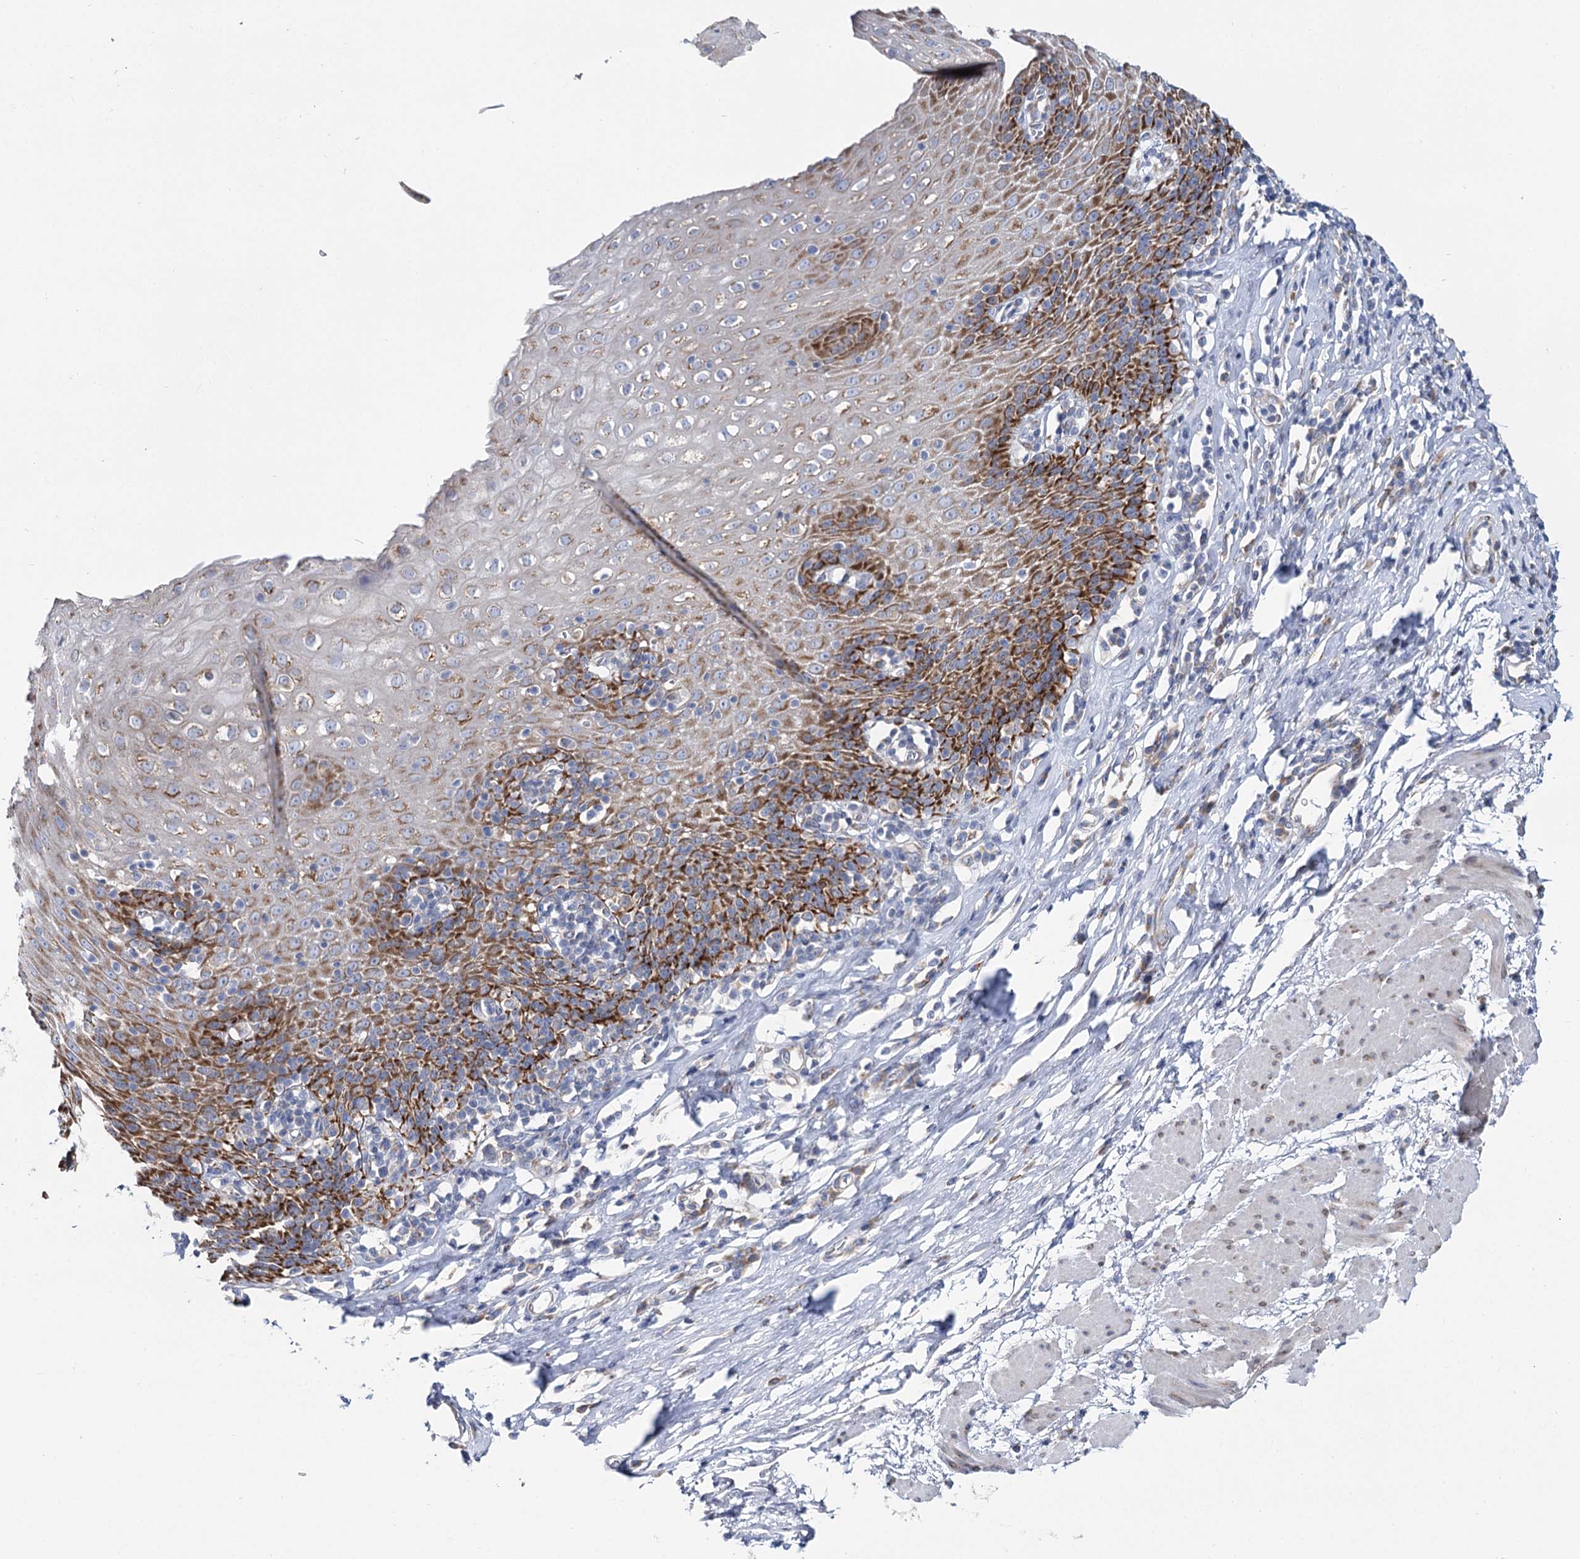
{"staining": {"intensity": "strong", "quantity": ">75%", "location": "cytoplasmic/membranous"}, "tissue": "esophagus", "cell_type": "Squamous epithelial cells", "image_type": "normal", "snomed": [{"axis": "morphology", "description": "Normal tissue, NOS"}, {"axis": "topography", "description": "Esophagus"}], "caption": "Immunohistochemistry staining of benign esophagus, which displays high levels of strong cytoplasmic/membranous expression in approximately >75% of squamous epithelial cells indicating strong cytoplasmic/membranous protein expression. The staining was performed using DAB (3,3'-diaminobenzidine) (brown) for protein detection and nuclei were counterstained in hematoxylin (blue).", "gene": "THUMPD3", "patient": {"sex": "female", "age": 61}}